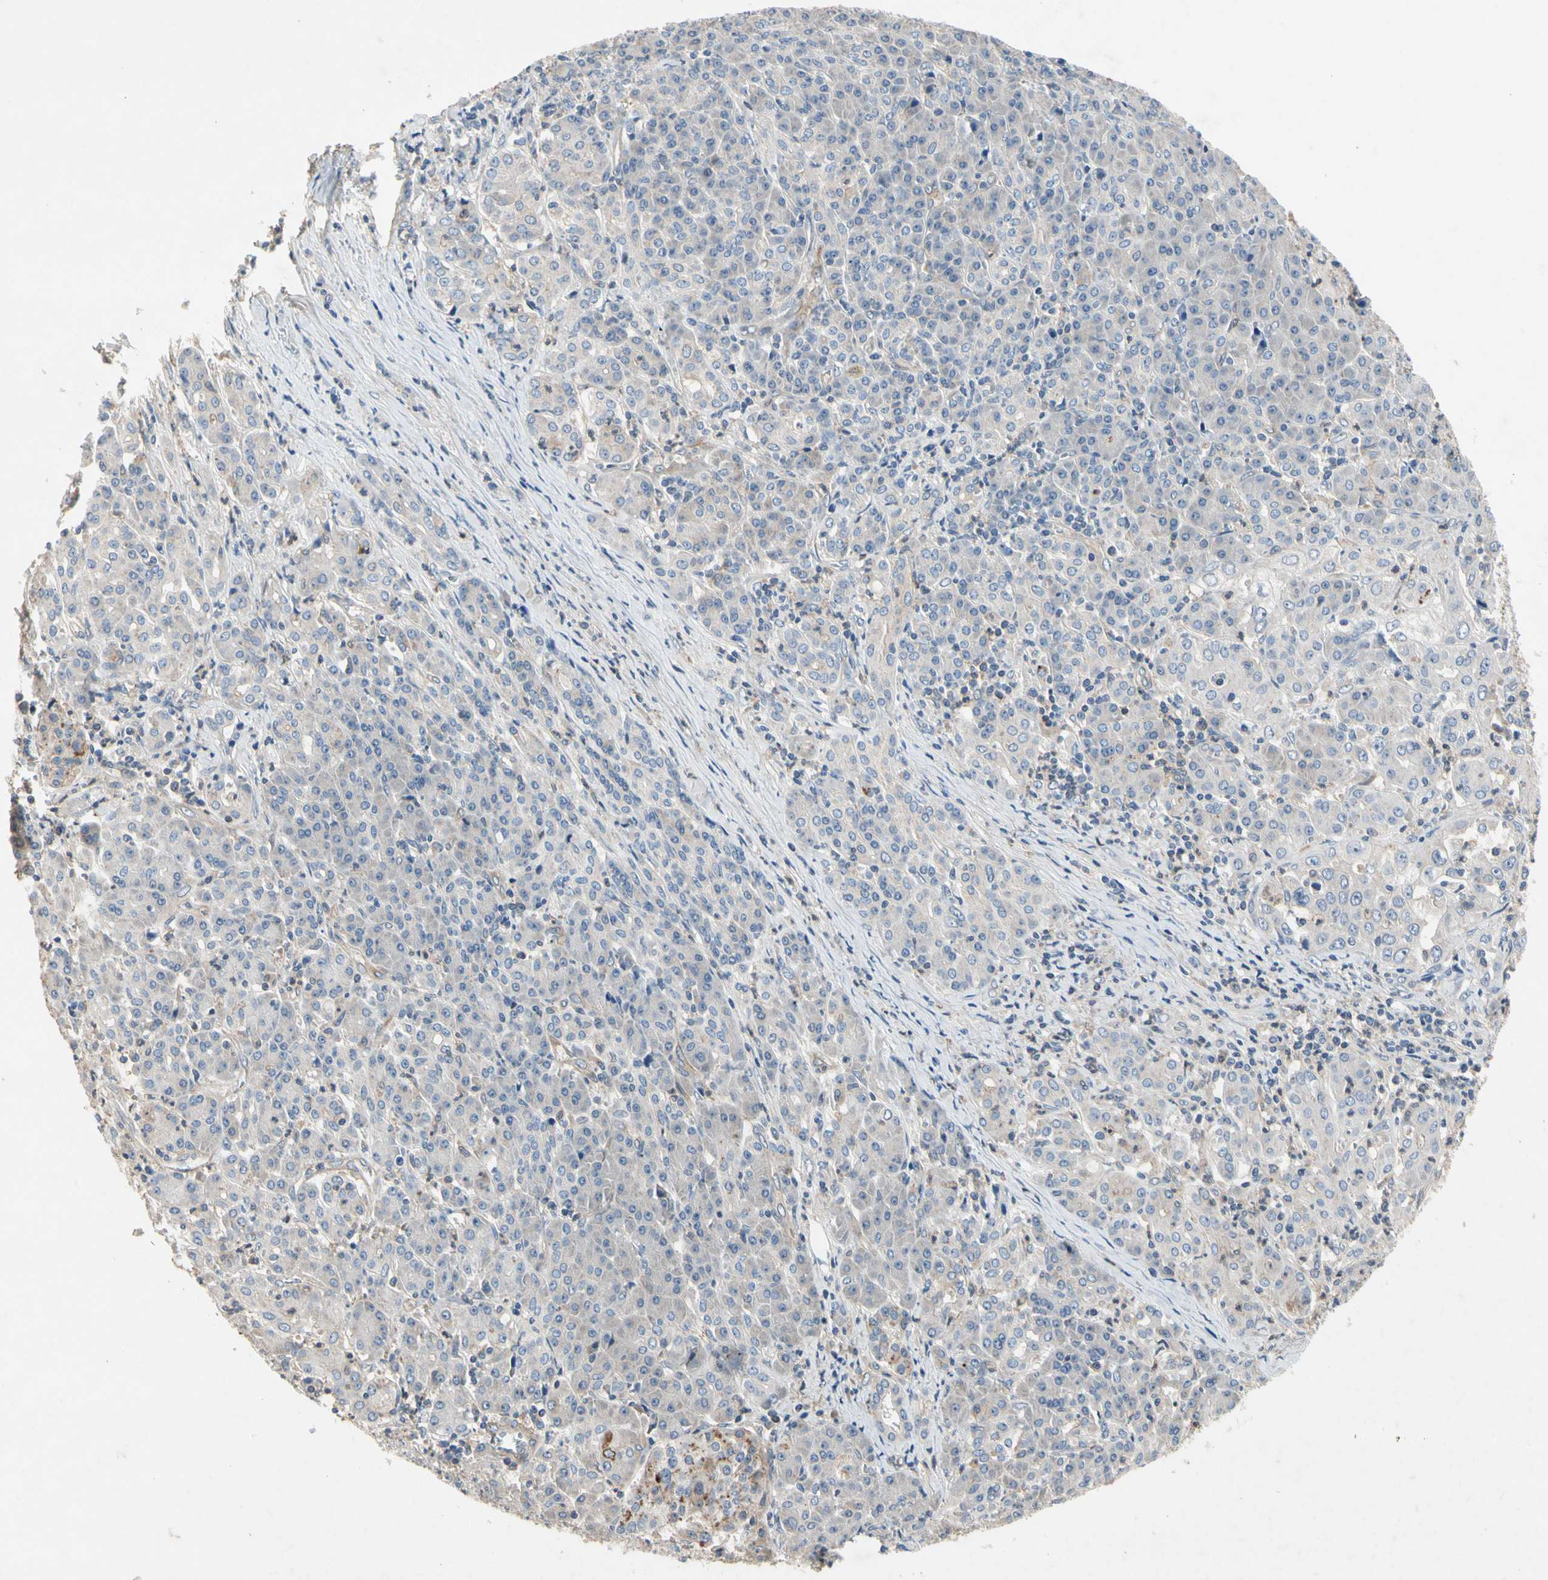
{"staining": {"intensity": "negative", "quantity": "none", "location": "none"}, "tissue": "pancreatic cancer", "cell_type": "Tumor cells", "image_type": "cancer", "snomed": [{"axis": "morphology", "description": "Adenocarcinoma, NOS"}, {"axis": "topography", "description": "Pancreas"}], "caption": "Immunohistochemistry (IHC) image of neoplastic tissue: pancreatic adenocarcinoma stained with DAB (3,3'-diaminobenzidine) demonstrates no significant protein staining in tumor cells.", "gene": "CRTAC1", "patient": {"sex": "male", "age": 70}}